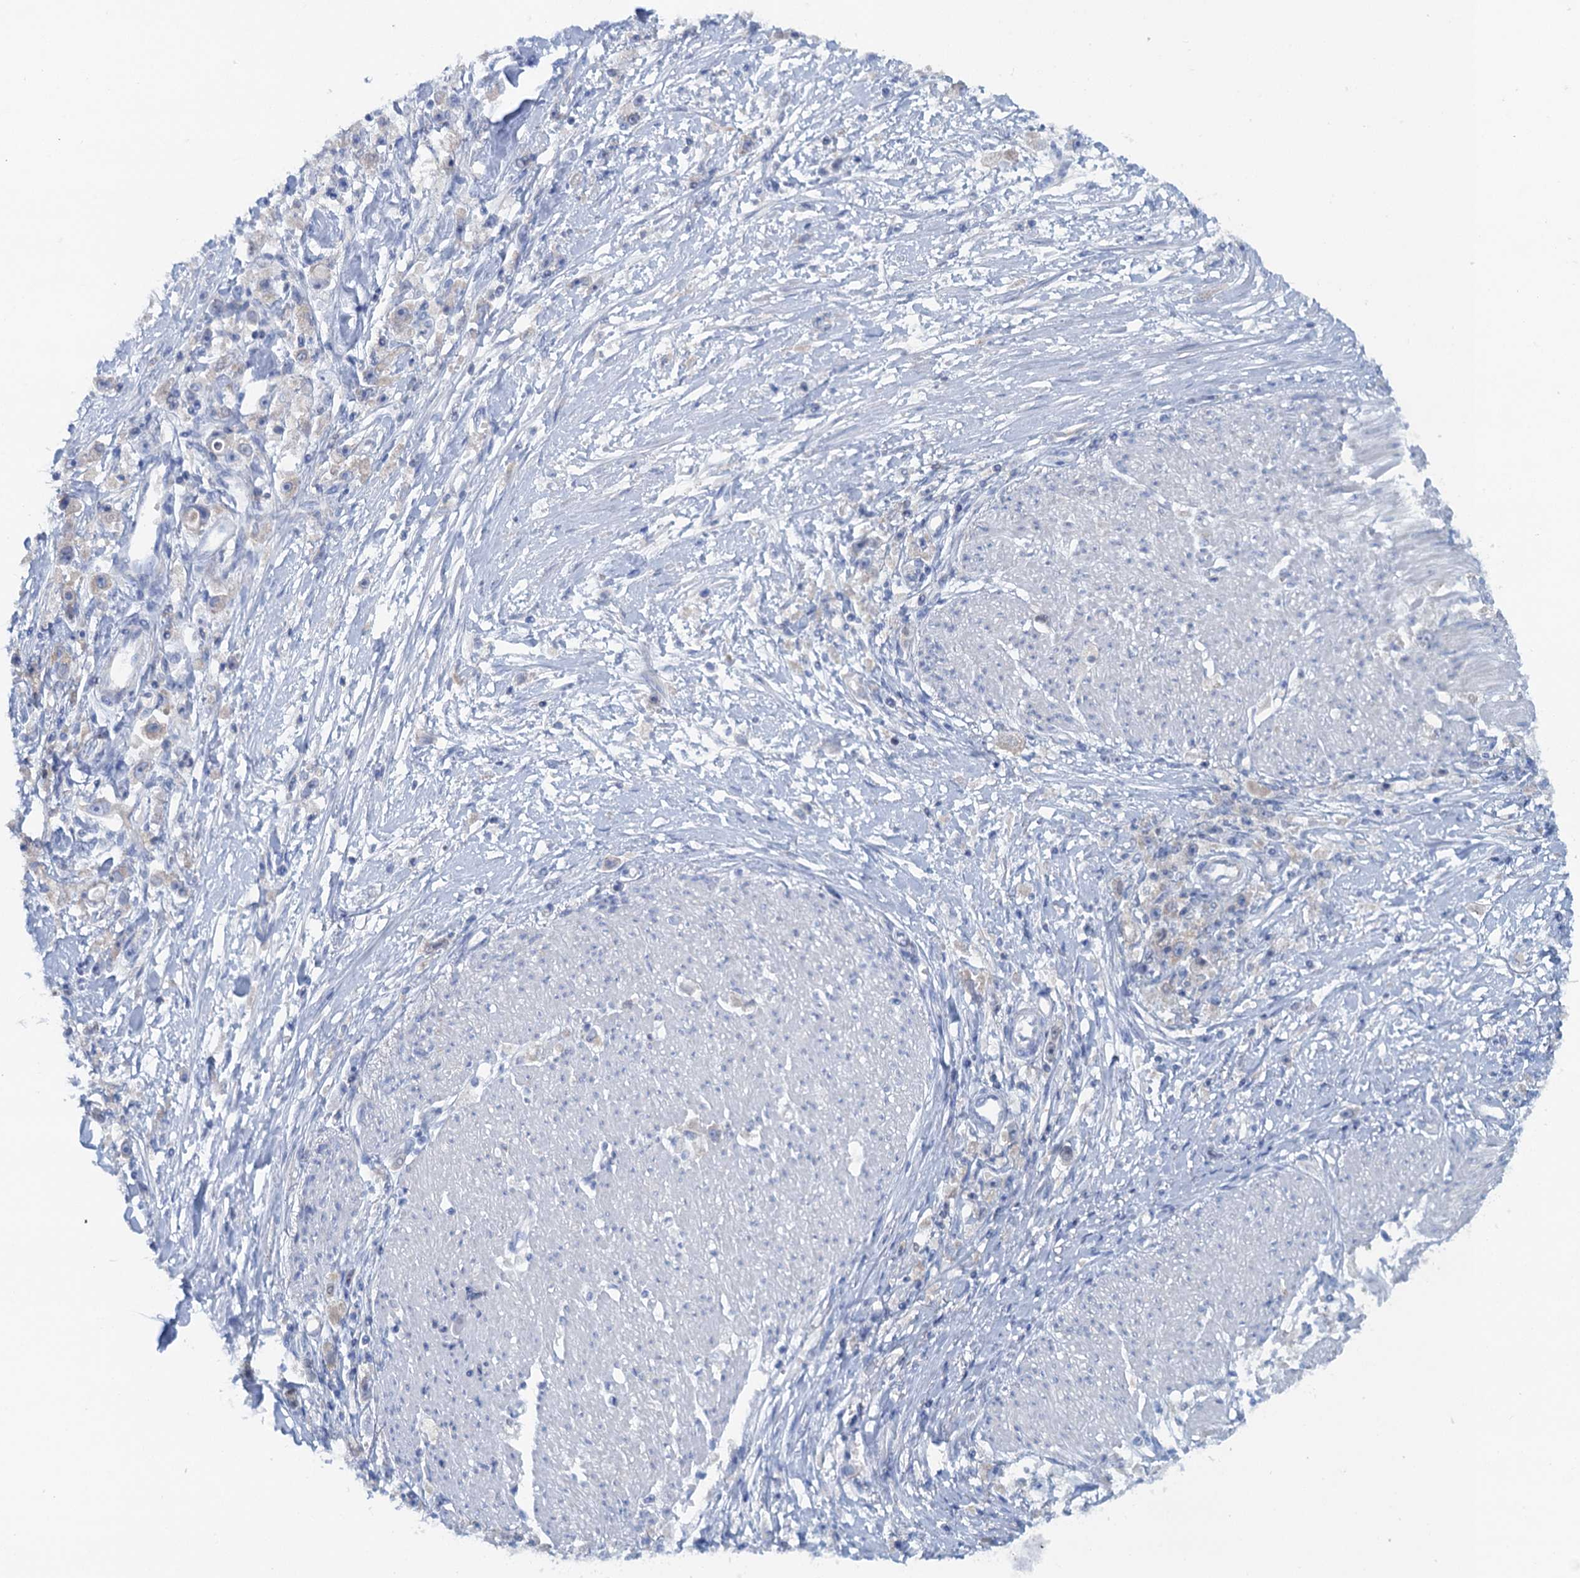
{"staining": {"intensity": "negative", "quantity": "none", "location": "none"}, "tissue": "stomach cancer", "cell_type": "Tumor cells", "image_type": "cancer", "snomed": [{"axis": "morphology", "description": "Adenocarcinoma, NOS"}, {"axis": "topography", "description": "Stomach"}], "caption": "Histopathology image shows no protein staining in tumor cells of stomach cancer (adenocarcinoma) tissue.", "gene": "MYADML2", "patient": {"sex": "female", "age": 59}}